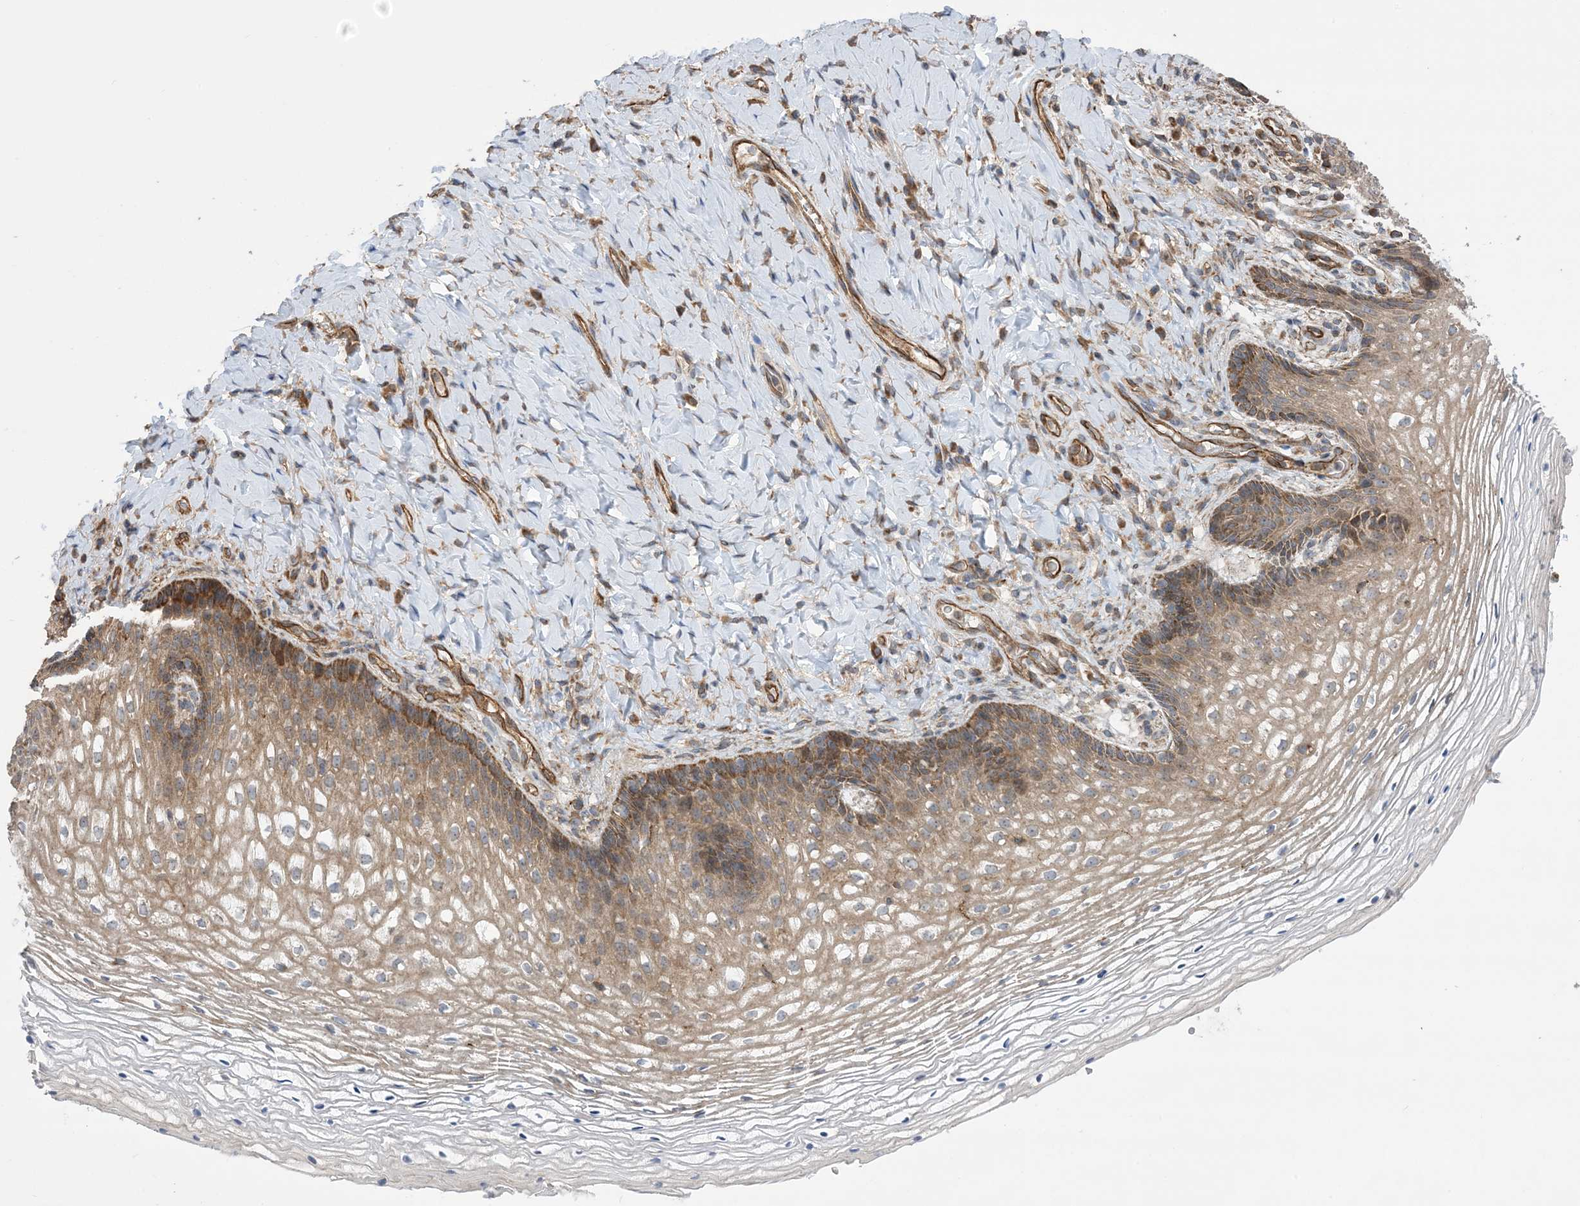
{"staining": {"intensity": "moderate", "quantity": ">75%", "location": "cytoplasmic/membranous"}, "tissue": "vagina", "cell_type": "Squamous epithelial cells", "image_type": "normal", "snomed": [{"axis": "morphology", "description": "Normal tissue, NOS"}, {"axis": "topography", "description": "Vagina"}], "caption": "Squamous epithelial cells display medium levels of moderate cytoplasmic/membranous expression in about >75% of cells in benign vagina. The staining was performed using DAB to visualize the protein expression in brown, while the nuclei were stained in blue with hematoxylin (Magnification: 20x).", "gene": "CLEC16A", "patient": {"sex": "female", "age": 60}}